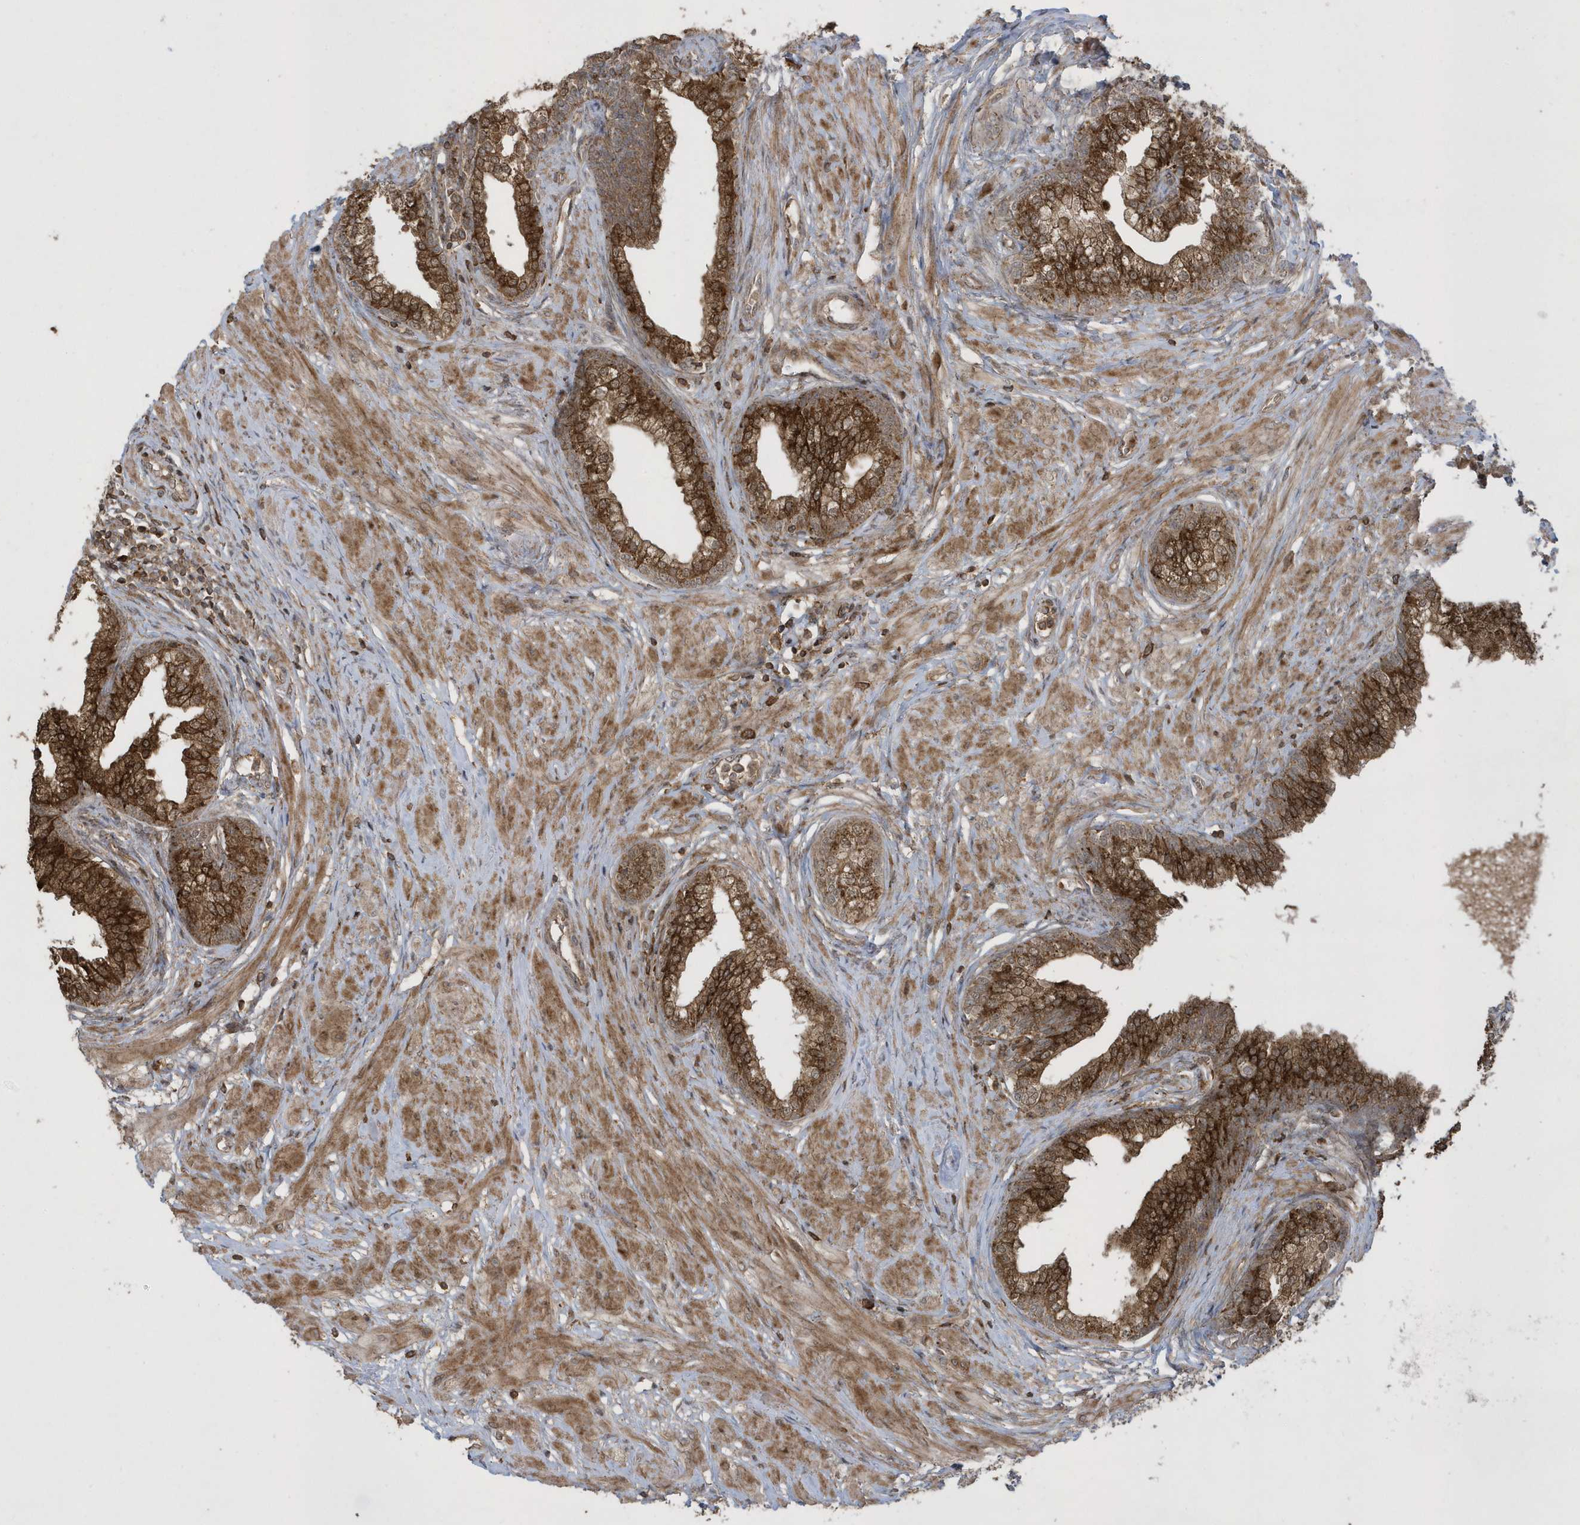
{"staining": {"intensity": "strong", "quantity": ">75%", "location": "cytoplasmic/membranous"}, "tissue": "prostate", "cell_type": "Glandular cells", "image_type": "normal", "snomed": [{"axis": "morphology", "description": "Normal tissue, NOS"}, {"axis": "morphology", "description": "Urothelial carcinoma, Low grade"}, {"axis": "topography", "description": "Urinary bladder"}, {"axis": "topography", "description": "Prostate"}], "caption": "Prostate stained for a protein shows strong cytoplasmic/membranous positivity in glandular cells. (Brightfield microscopy of DAB IHC at high magnification).", "gene": "STAMBP", "patient": {"sex": "male", "age": 60}}